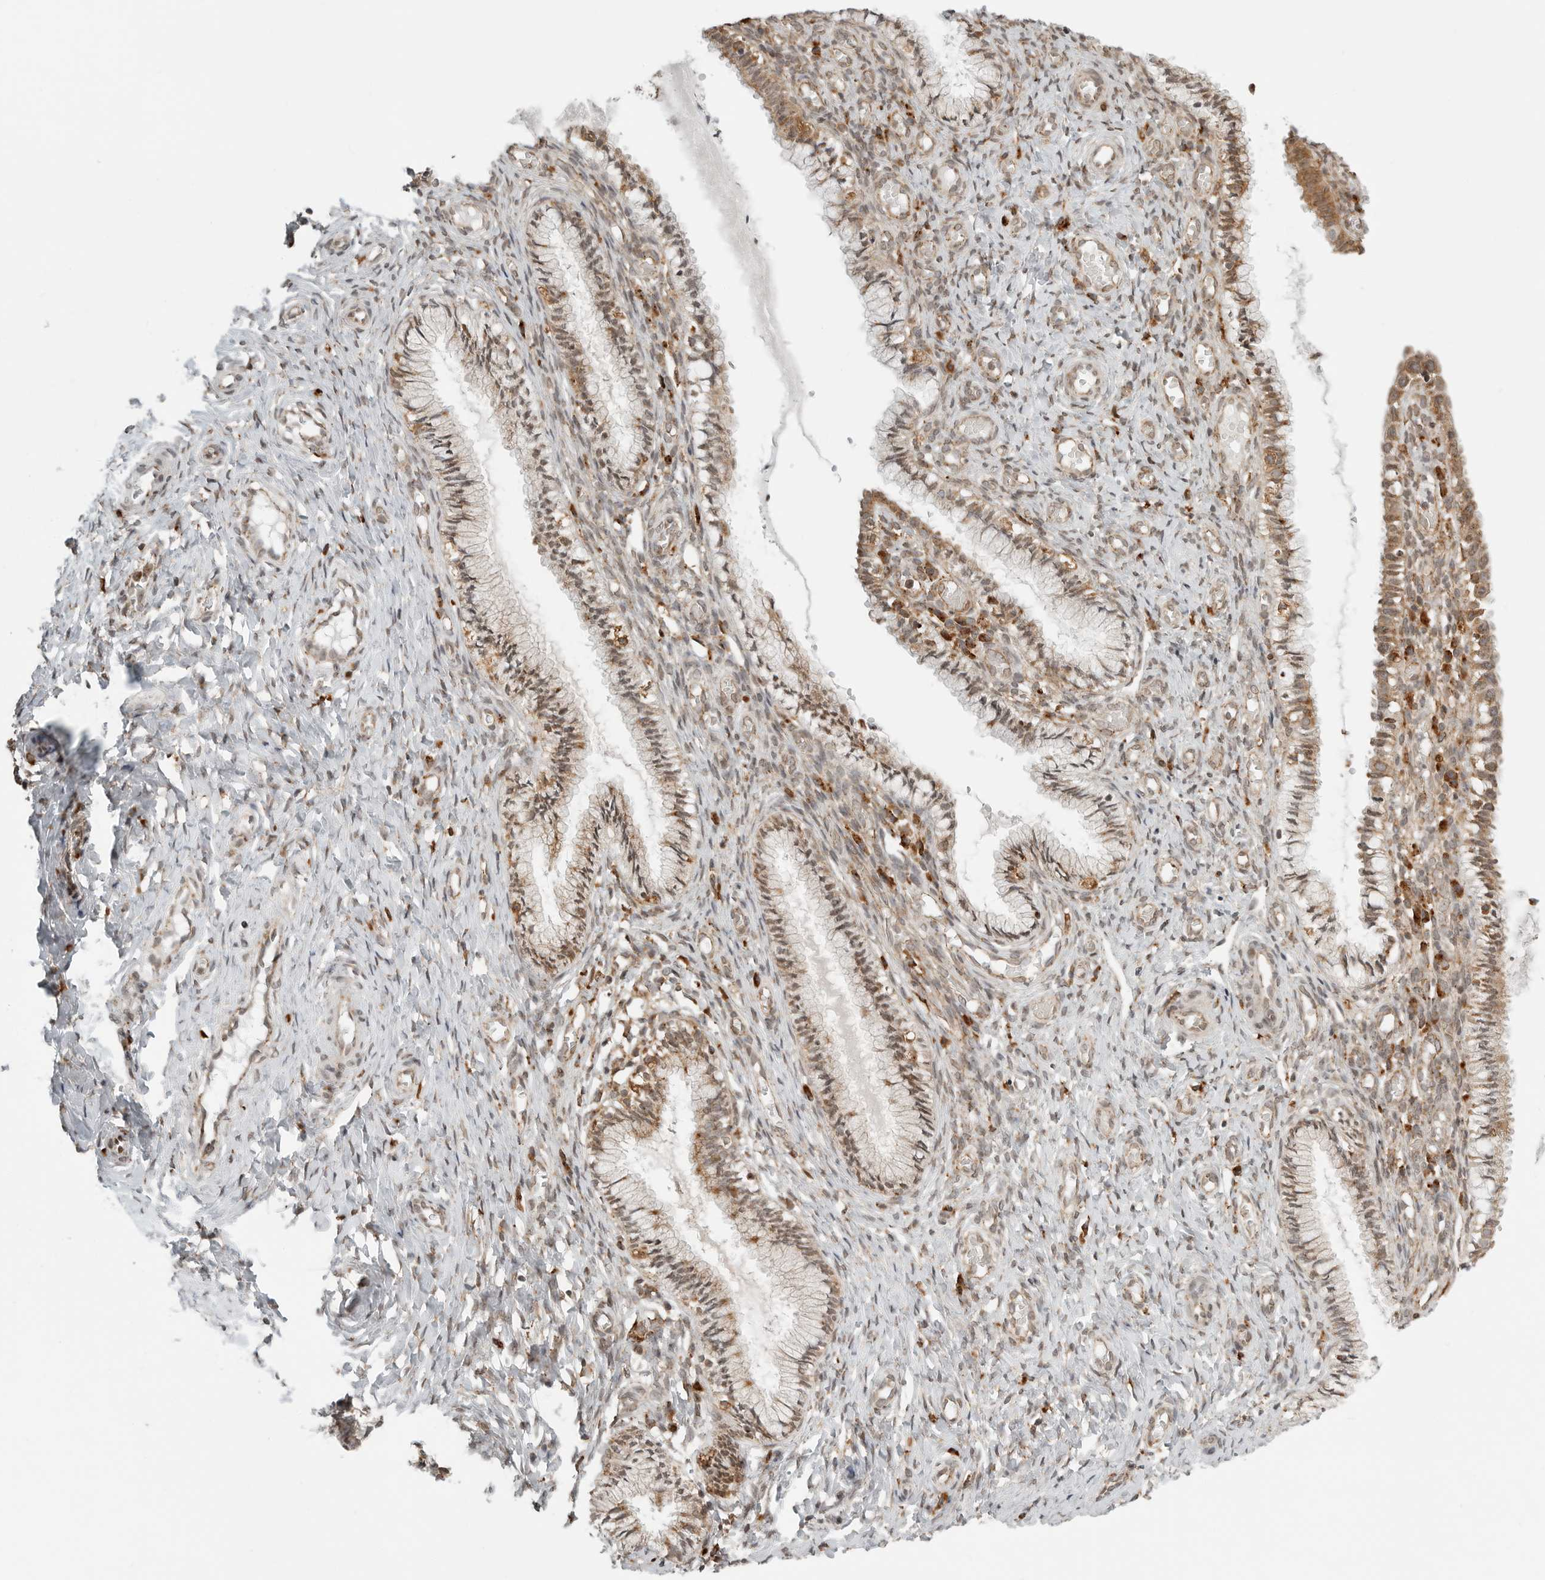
{"staining": {"intensity": "moderate", "quantity": ">75%", "location": "cytoplasmic/membranous"}, "tissue": "cervix", "cell_type": "Glandular cells", "image_type": "normal", "snomed": [{"axis": "morphology", "description": "Normal tissue, NOS"}, {"axis": "topography", "description": "Cervix"}], "caption": "A brown stain labels moderate cytoplasmic/membranous positivity of a protein in glandular cells of benign human cervix. The staining is performed using DAB brown chromogen to label protein expression. The nuclei are counter-stained blue using hematoxylin.", "gene": "IDUA", "patient": {"sex": "female", "age": 27}}